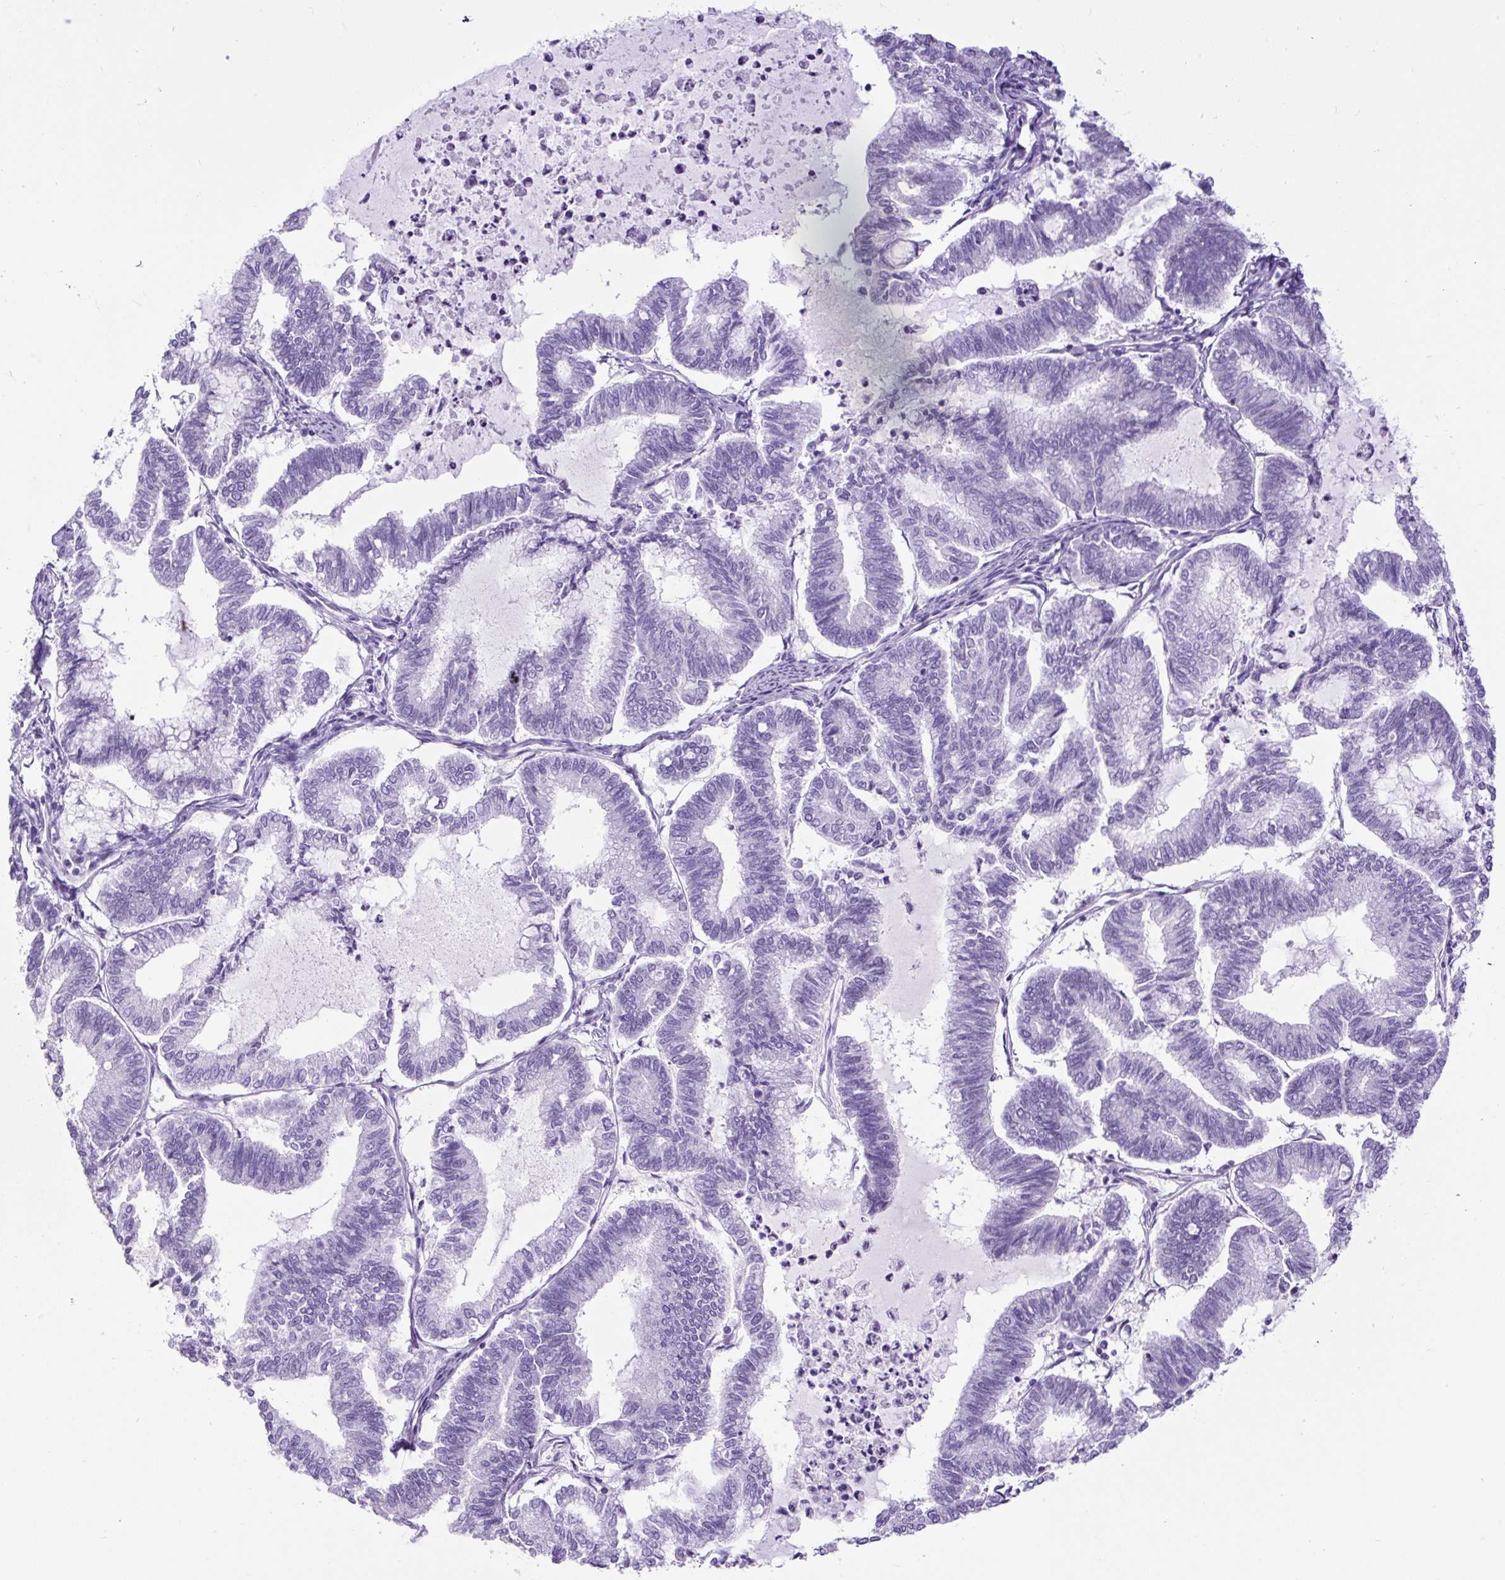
{"staining": {"intensity": "negative", "quantity": "none", "location": "none"}, "tissue": "endometrial cancer", "cell_type": "Tumor cells", "image_type": "cancer", "snomed": [{"axis": "morphology", "description": "Adenocarcinoma, NOS"}, {"axis": "topography", "description": "Endometrium"}], "caption": "Human adenocarcinoma (endometrial) stained for a protein using immunohistochemistry demonstrates no staining in tumor cells.", "gene": "PDIA2", "patient": {"sex": "female", "age": 79}}